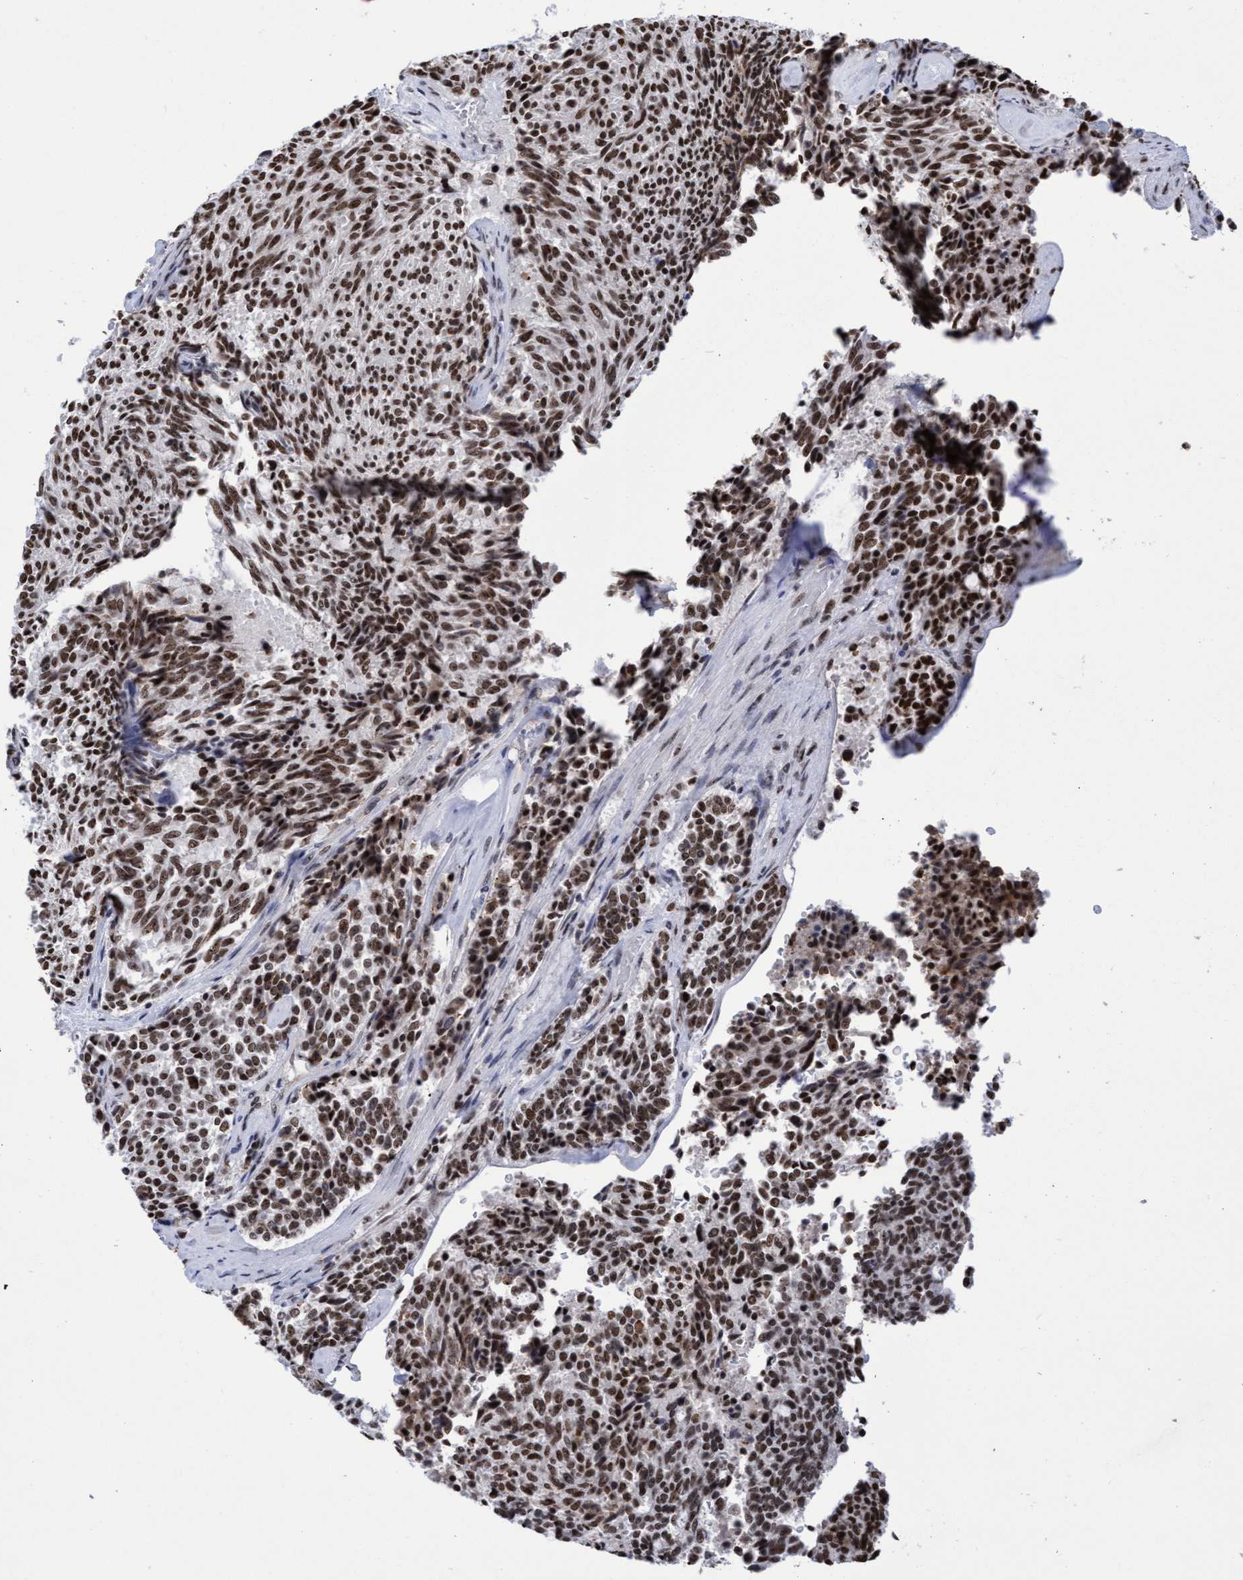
{"staining": {"intensity": "strong", "quantity": ">75%", "location": "nuclear"}, "tissue": "carcinoid", "cell_type": "Tumor cells", "image_type": "cancer", "snomed": [{"axis": "morphology", "description": "Carcinoid, malignant, NOS"}, {"axis": "topography", "description": "Pancreas"}], "caption": "The micrograph reveals a brown stain indicating the presence of a protein in the nuclear of tumor cells in carcinoid. (DAB IHC with brightfield microscopy, high magnification).", "gene": "EFCAB10", "patient": {"sex": "female", "age": 54}}